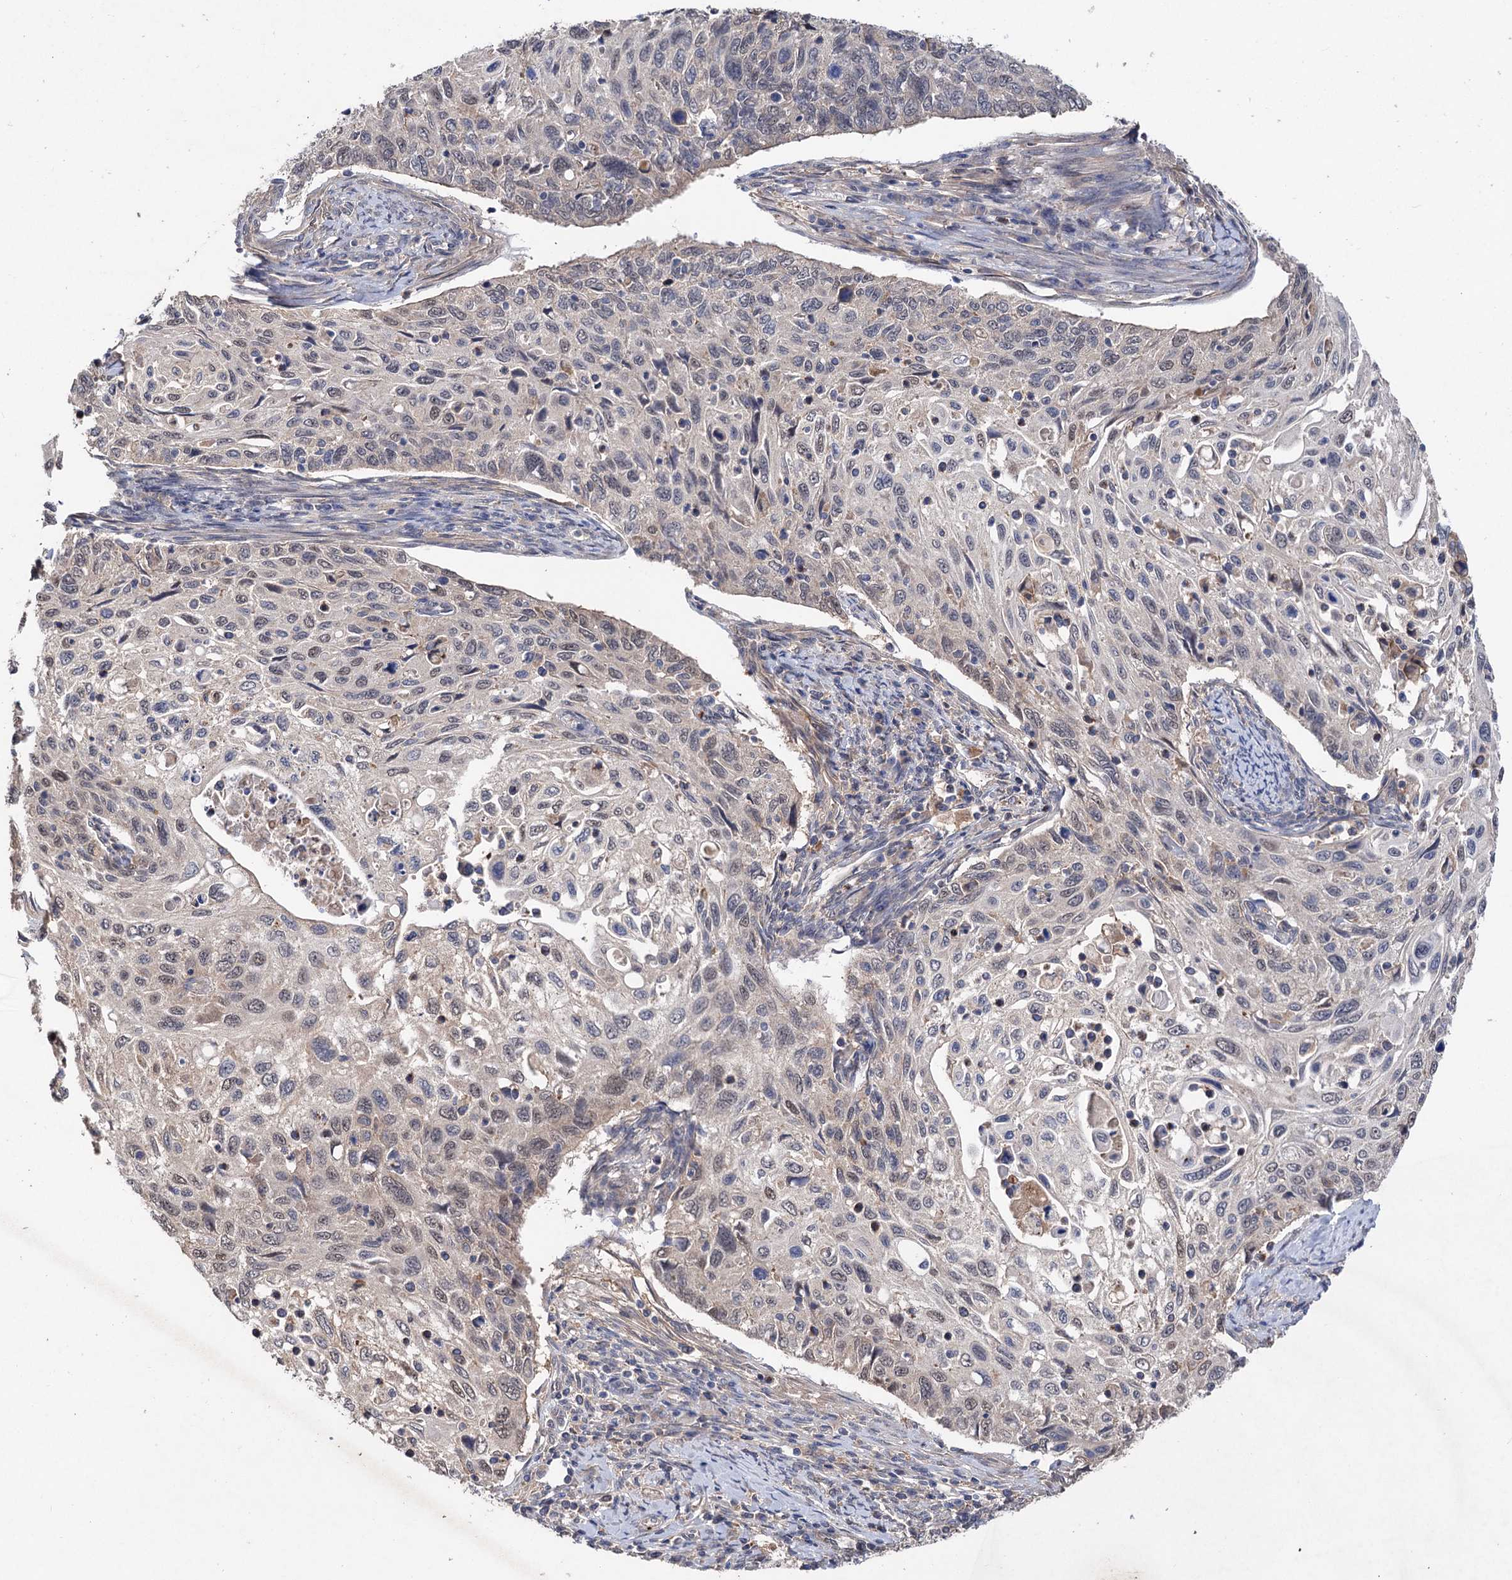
{"staining": {"intensity": "weak", "quantity": "25%-75%", "location": "nuclear"}, "tissue": "cervical cancer", "cell_type": "Tumor cells", "image_type": "cancer", "snomed": [{"axis": "morphology", "description": "Squamous cell carcinoma, NOS"}, {"axis": "topography", "description": "Cervix"}], "caption": "Immunohistochemical staining of squamous cell carcinoma (cervical) demonstrates weak nuclear protein positivity in approximately 25%-75% of tumor cells.", "gene": "NUDCD2", "patient": {"sex": "female", "age": 70}}